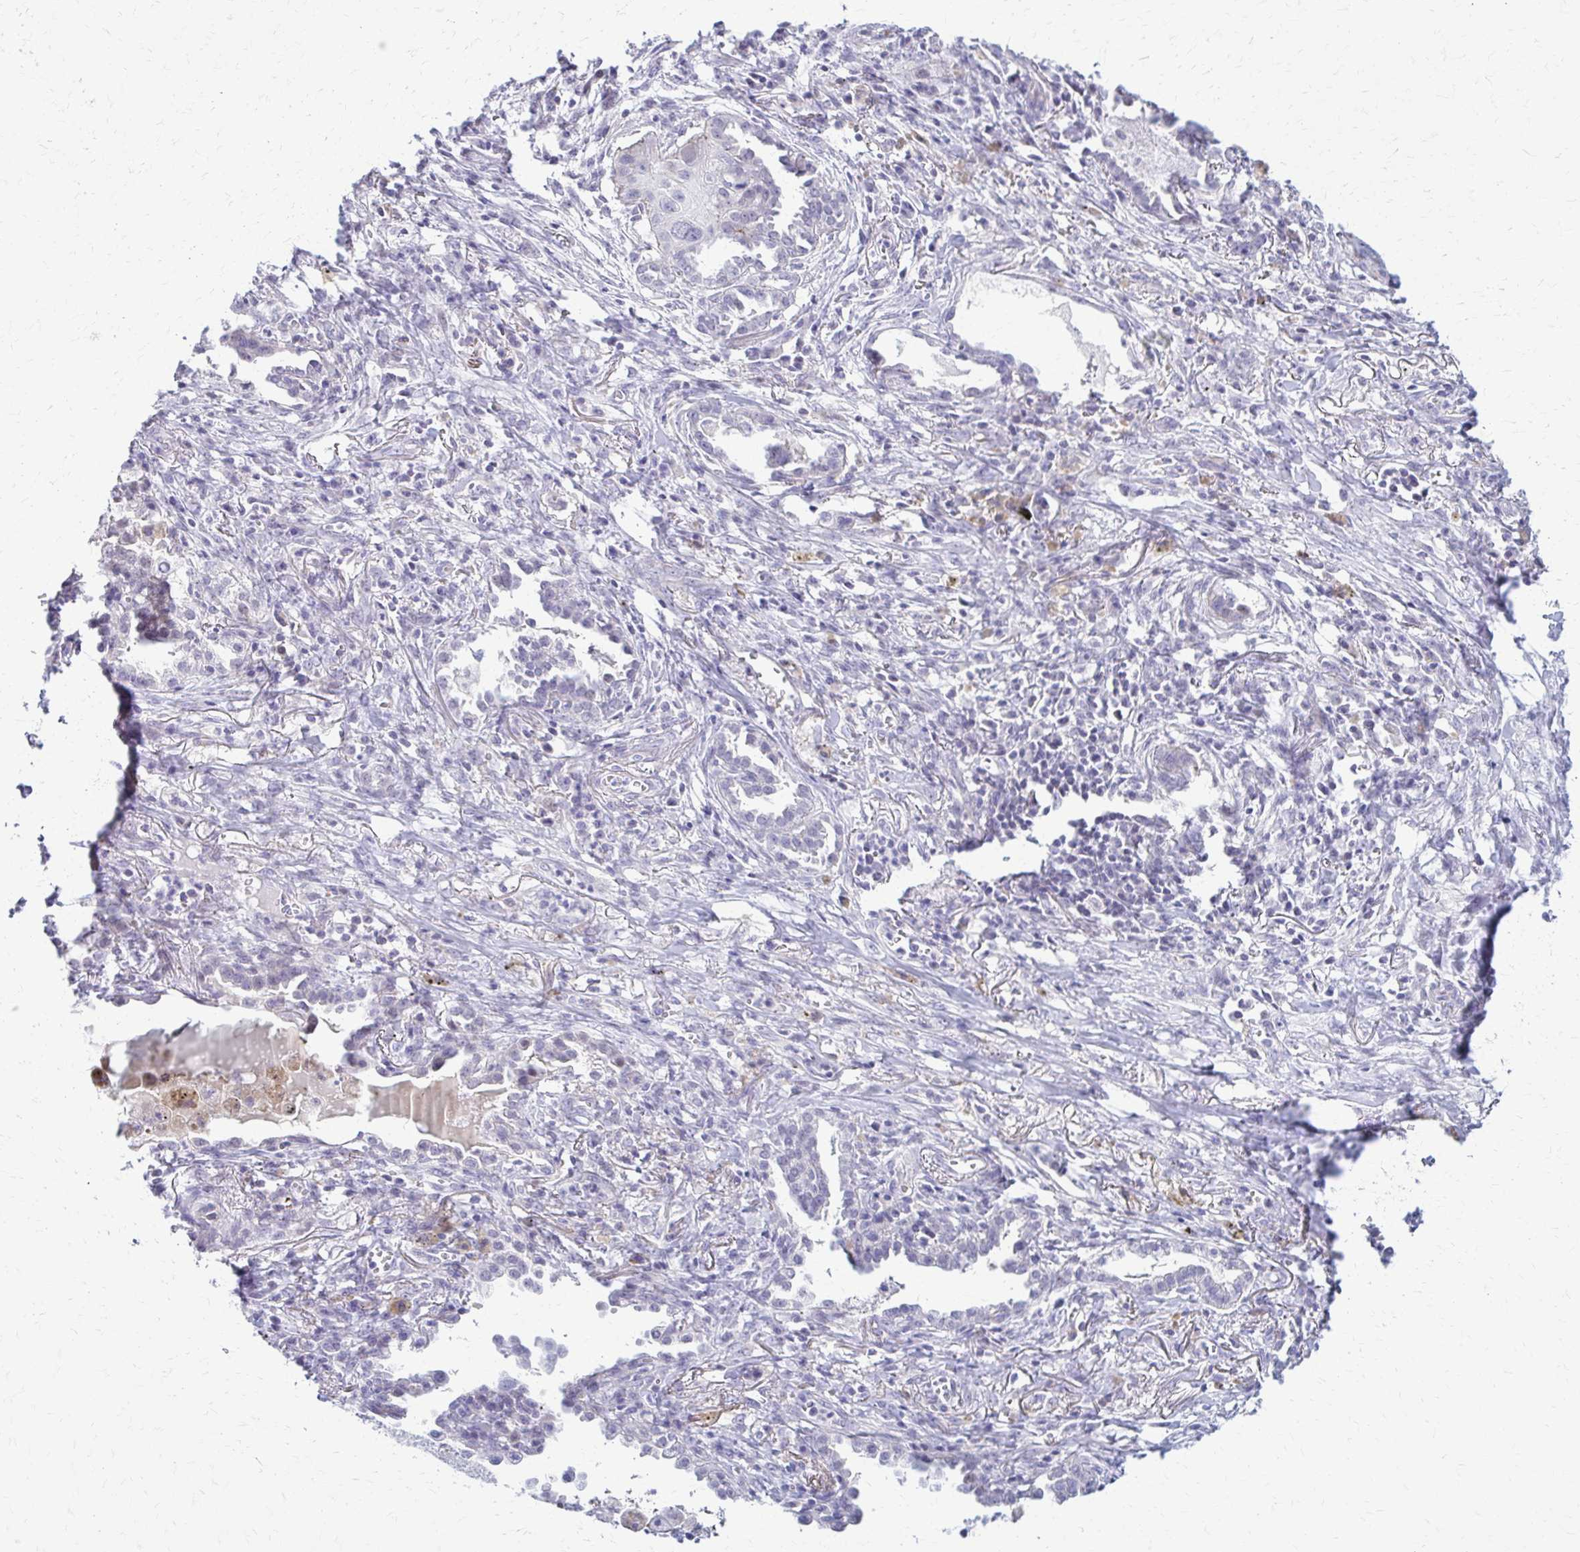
{"staining": {"intensity": "negative", "quantity": "none", "location": "none"}, "tissue": "lung cancer", "cell_type": "Tumor cells", "image_type": "cancer", "snomed": [{"axis": "morphology", "description": "Squamous cell carcinoma, NOS"}, {"axis": "topography", "description": "Lung"}], "caption": "Tumor cells are negative for brown protein staining in lung cancer (squamous cell carcinoma). (DAB (3,3'-diaminobenzidine) IHC, high magnification).", "gene": "RHOBTB2", "patient": {"sex": "male", "age": 71}}